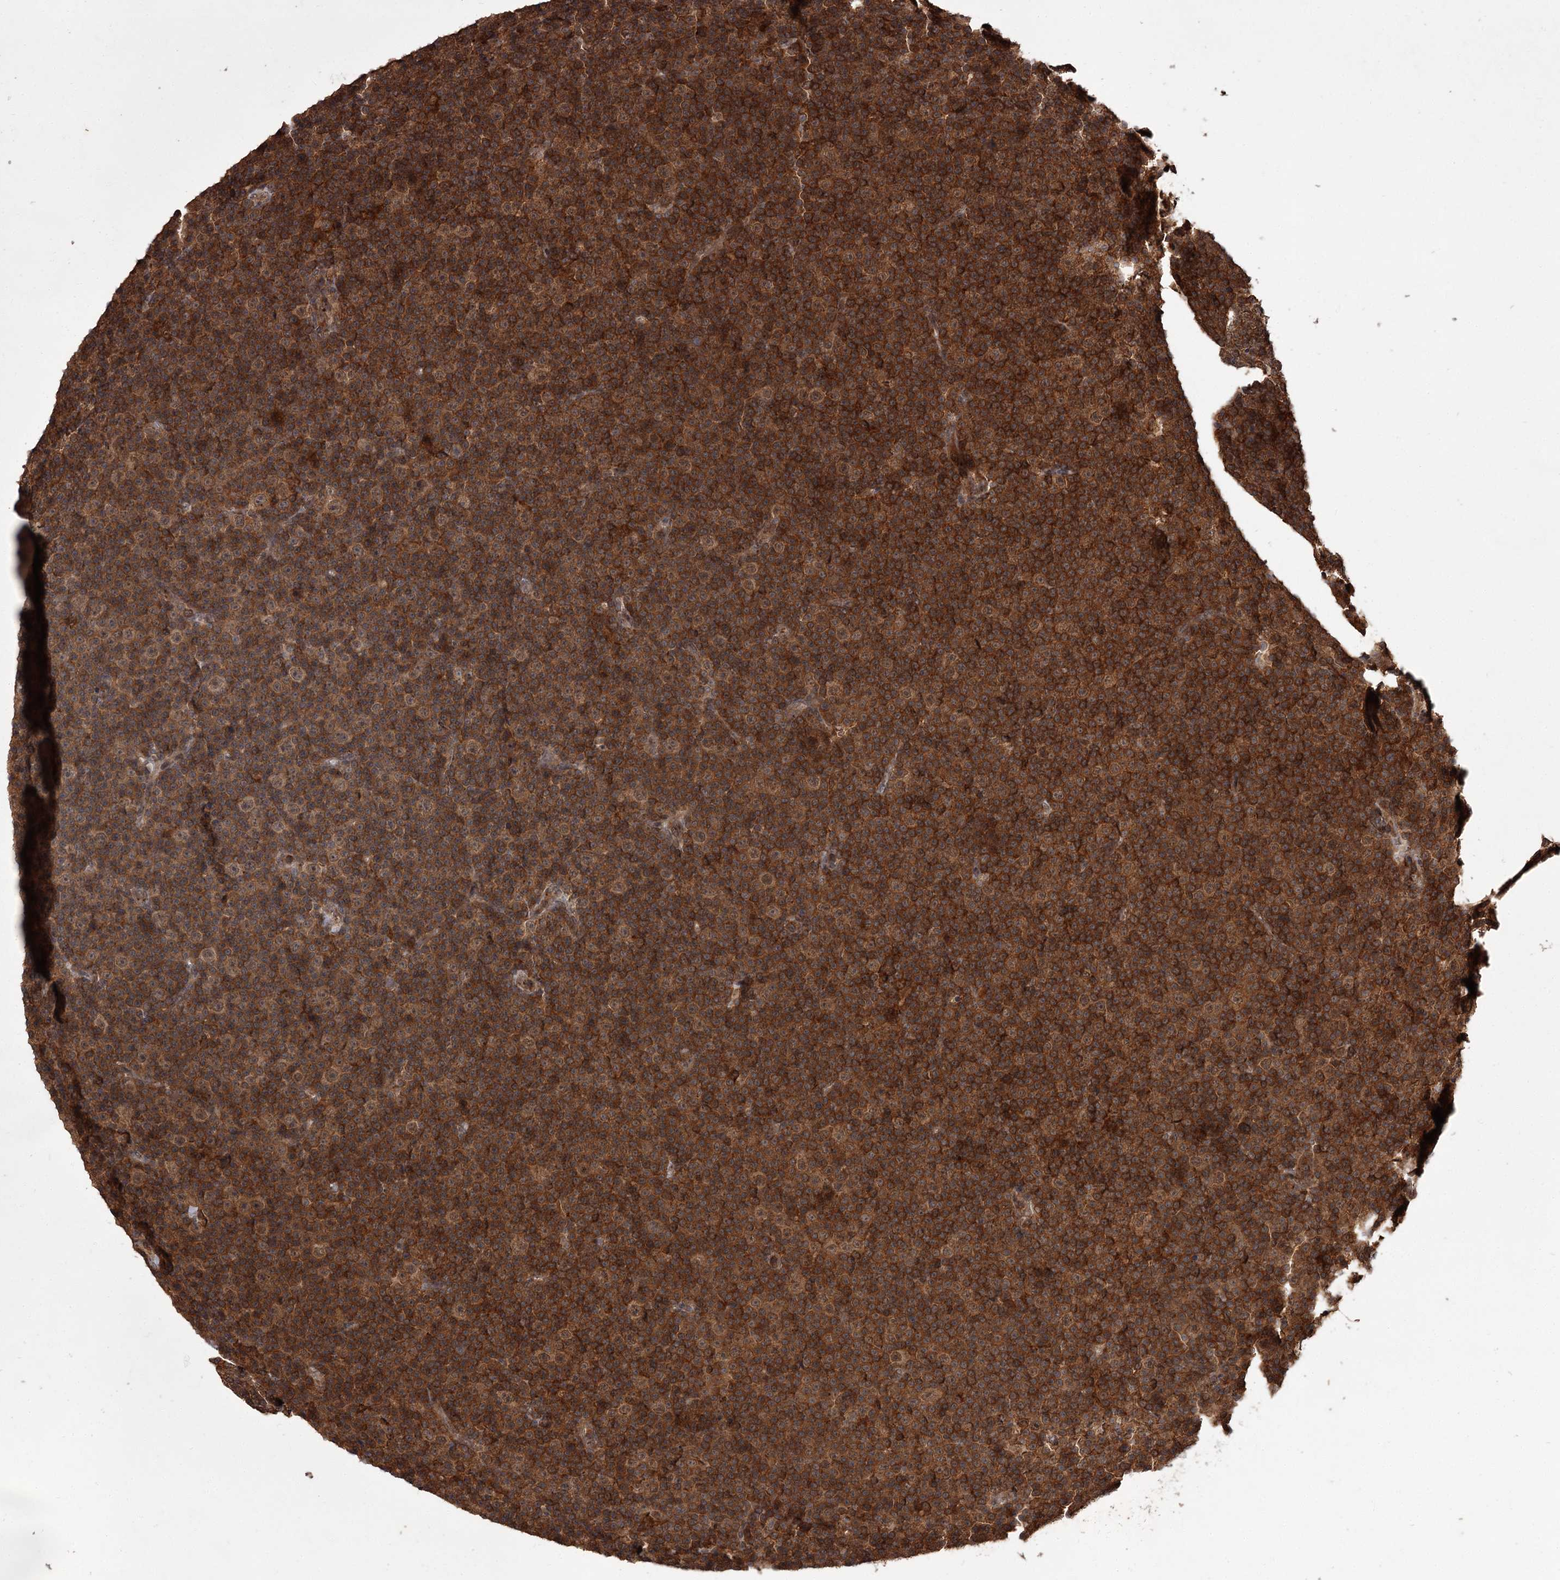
{"staining": {"intensity": "strong", "quantity": ">75%", "location": "cytoplasmic/membranous"}, "tissue": "lymphoma", "cell_type": "Tumor cells", "image_type": "cancer", "snomed": [{"axis": "morphology", "description": "Malignant lymphoma, non-Hodgkin's type, Low grade"}, {"axis": "topography", "description": "Lymph node"}], "caption": "Immunohistochemistry (DAB) staining of human malignant lymphoma, non-Hodgkin's type (low-grade) demonstrates strong cytoplasmic/membranous protein positivity in about >75% of tumor cells.", "gene": "TBC1D23", "patient": {"sex": "female", "age": 67}}